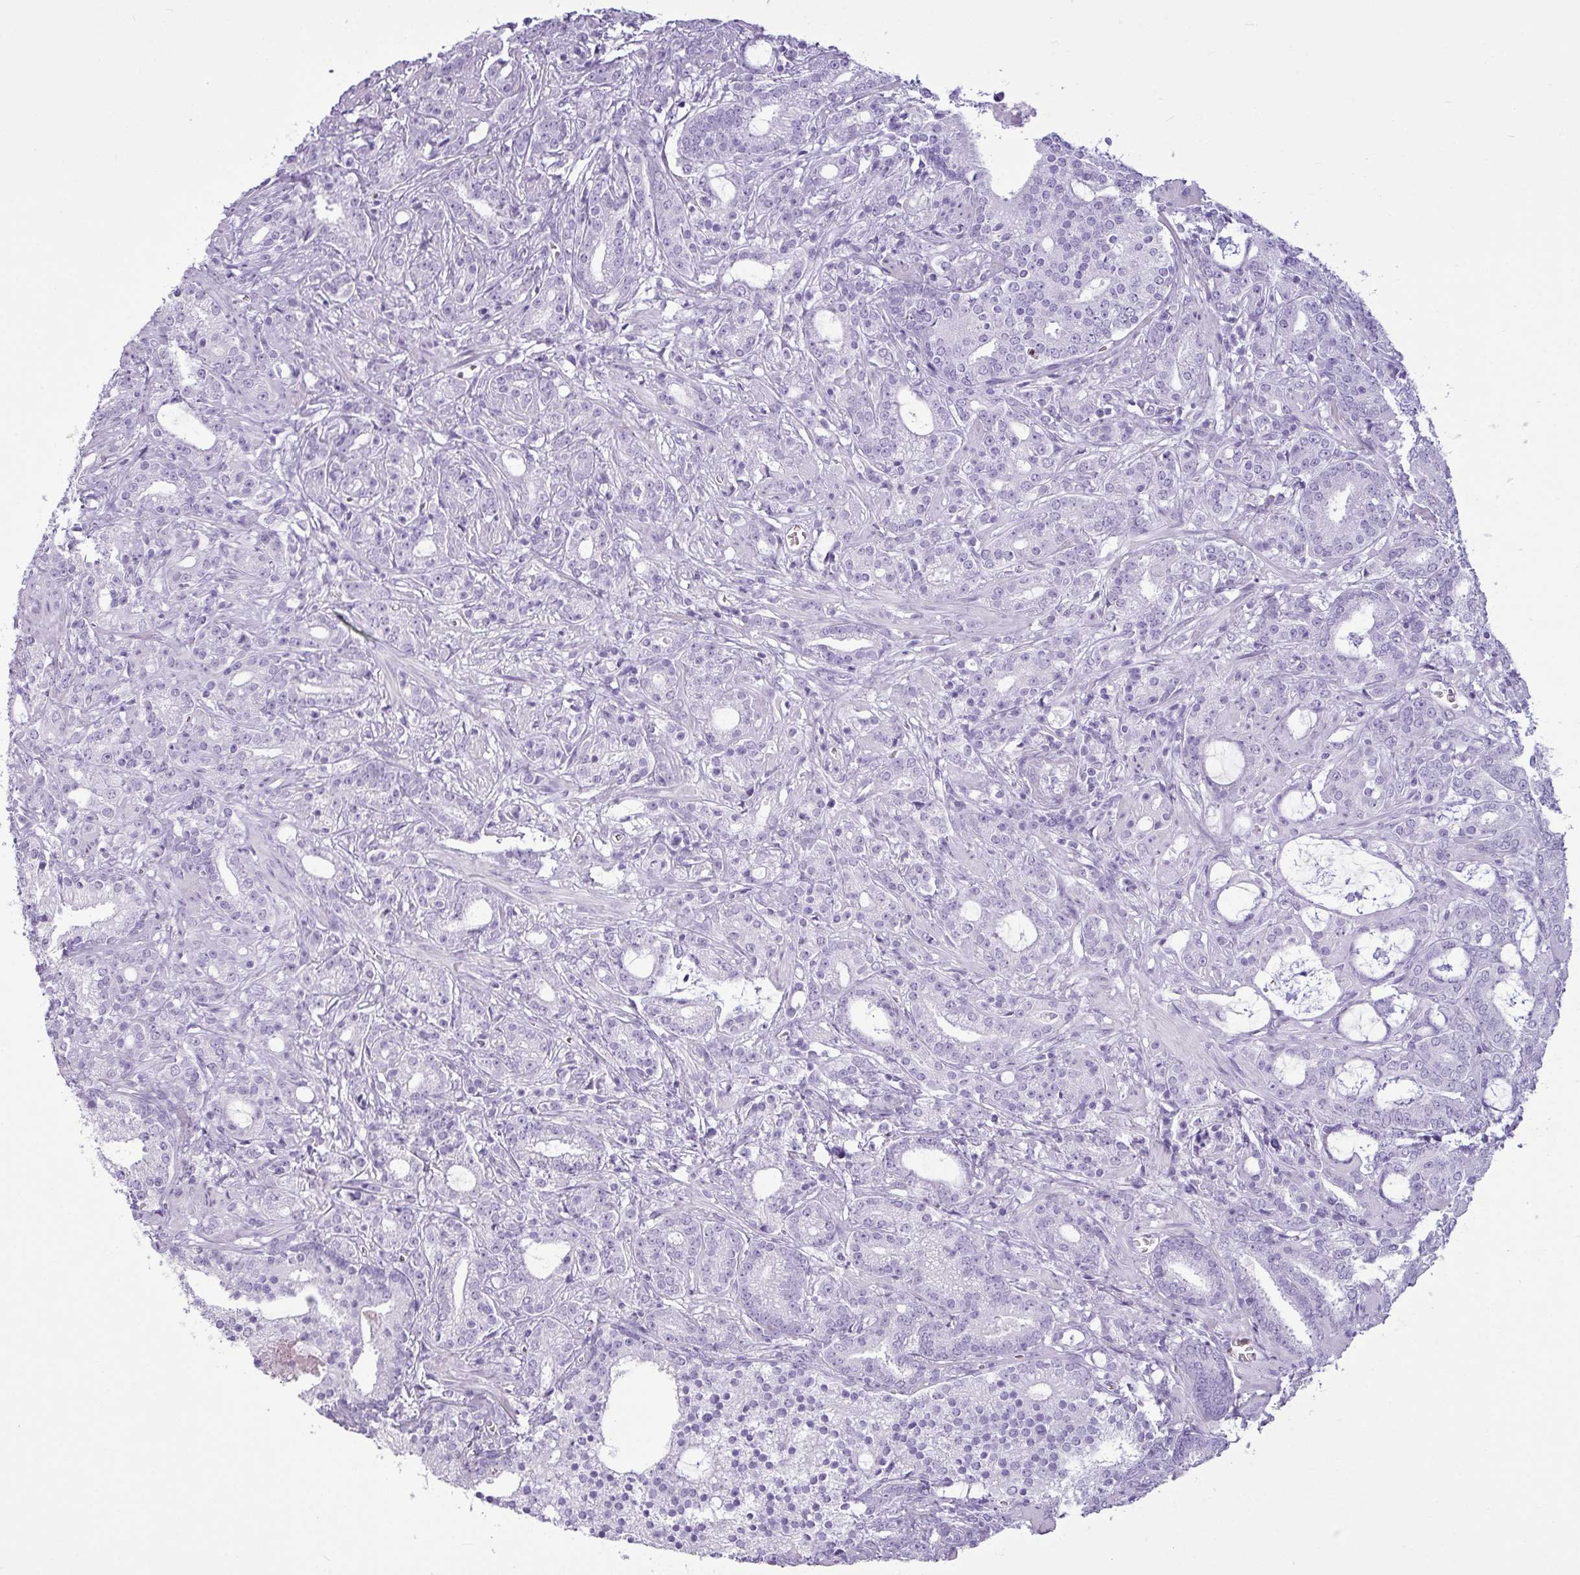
{"staining": {"intensity": "negative", "quantity": "none", "location": "none"}, "tissue": "prostate cancer", "cell_type": "Tumor cells", "image_type": "cancer", "snomed": [{"axis": "morphology", "description": "Adenocarcinoma, High grade"}, {"axis": "topography", "description": "Prostate and seminal vesicle, NOS"}], "caption": "An immunohistochemistry image of prostate cancer (adenocarcinoma (high-grade)) is shown. There is no staining in tumor cells of prostate cancer (adenocarcinoma (high-grade)).", "gene": "AMY1B", "patient": {"sex": "male", "age": 67}}